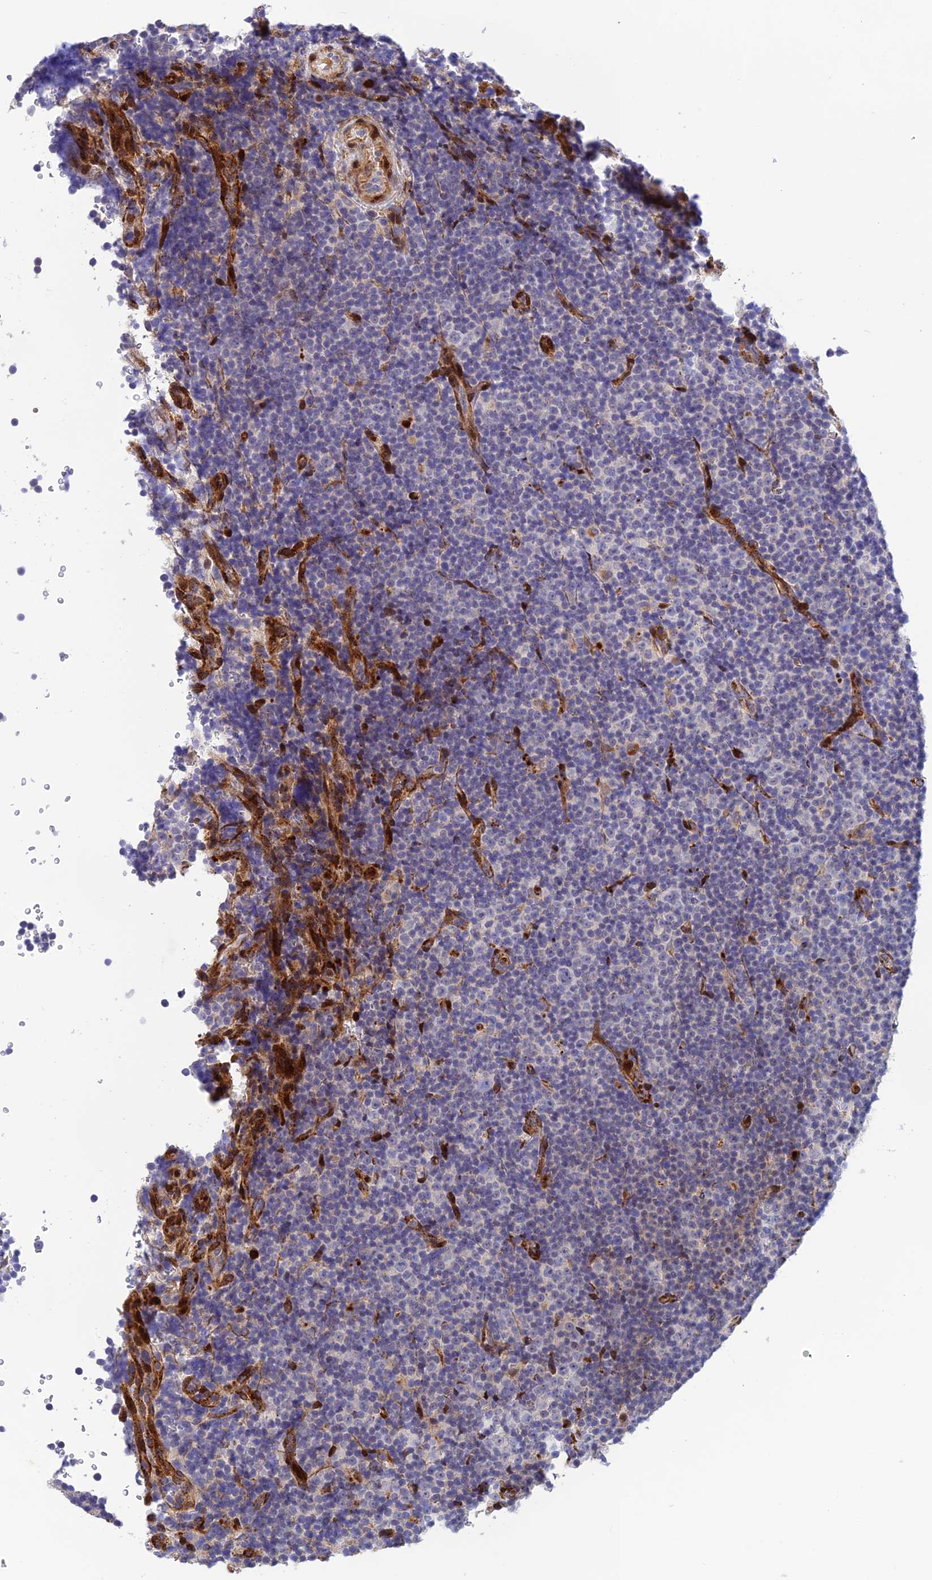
{"staining": {"intensity": "negative", "quantity": "none", "location": "none"}, "tissue": "lymphoma", "cell_type": "Tumor cells", "image_type": "cancer", "snomed": [{"axis": "morphology", "description": "Malignant lymphoma, non-Hodgkin's type, Low grade"}, {"axis": "topography", "description": "Lymph node"}], "caption": "This is an immunohistochemistry image of human lymphoma. There is no staining in tumor cells.", "gene": "CPSF4L", "patient": {"sex": "female", "age": 67}}